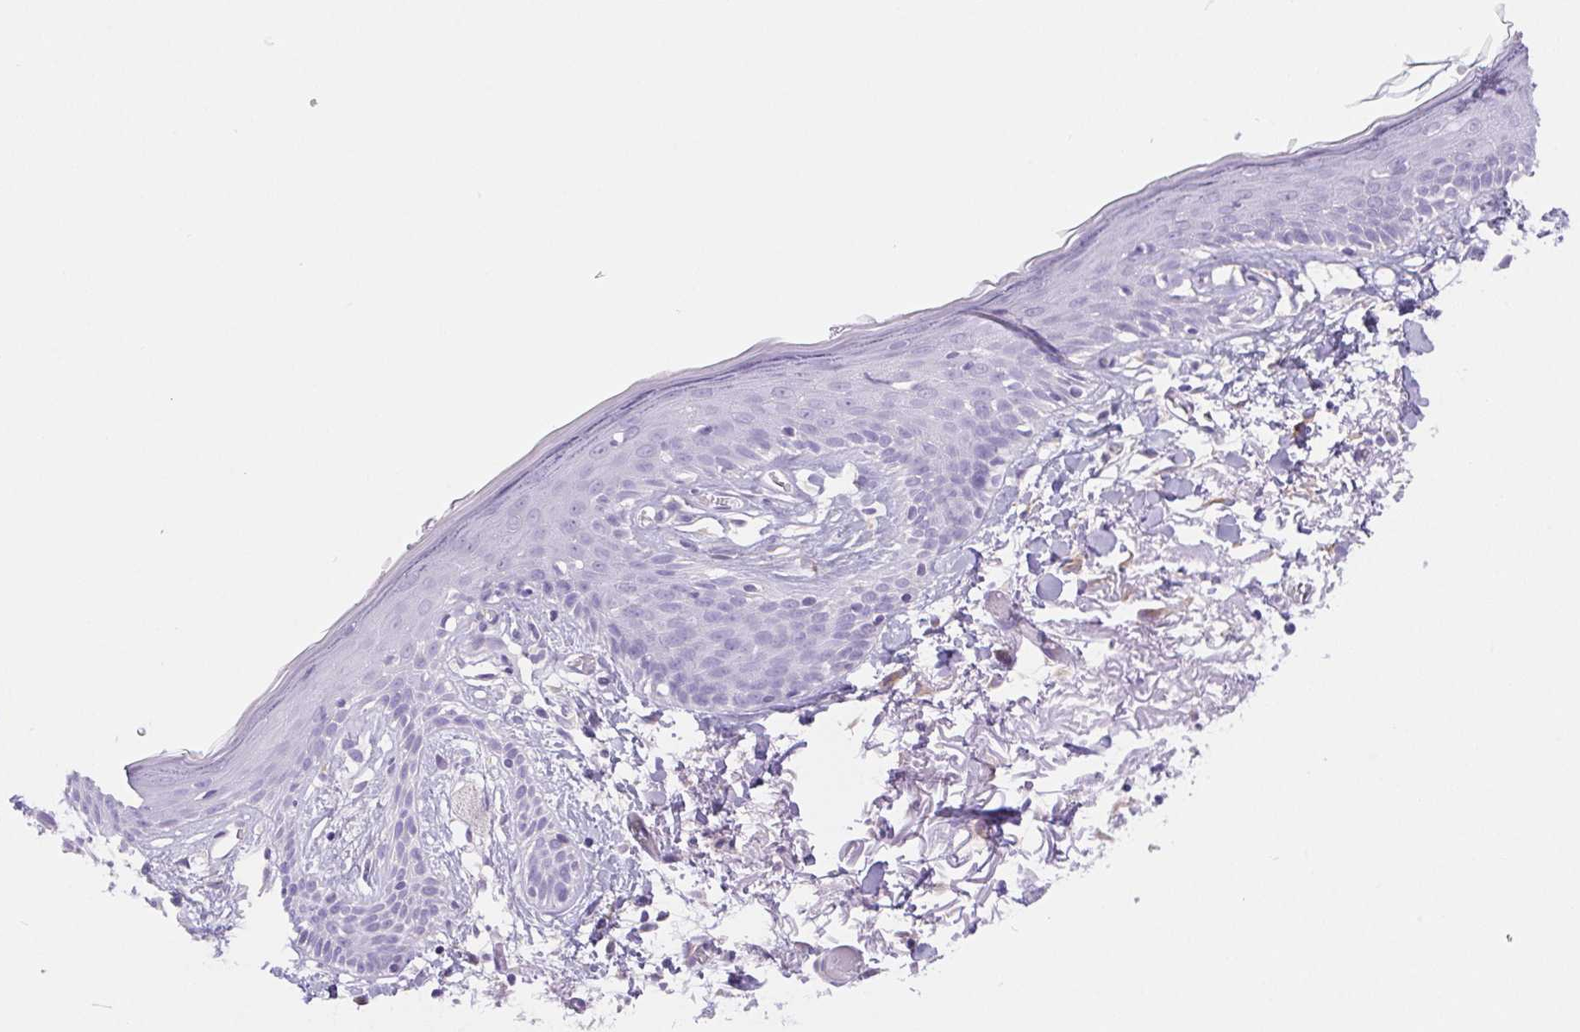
{"staining": {"intensity": "negative", "quantity": "none", "location": "none"}, "tissue": "skin", "cell_type": "Fibroblasts", "image_type": "normal", "snomed": [{"axis": "morphology", "description": "Normal tissue, NOS"}, {"axis": "topography", "description": "Skin"}], "caption": "An immunohistochemistry (IHC) photomicrograph of normal skin is shown. There is no staining in fibroblasts of skin. (Stains: DAB immunohistochemistry (IHC) with hematoxylin counter stain, Microscopy: brightfield microscopy at high magnification).", "gene": "PNLIP", "patient": {"sex": "male", "age": 79}}